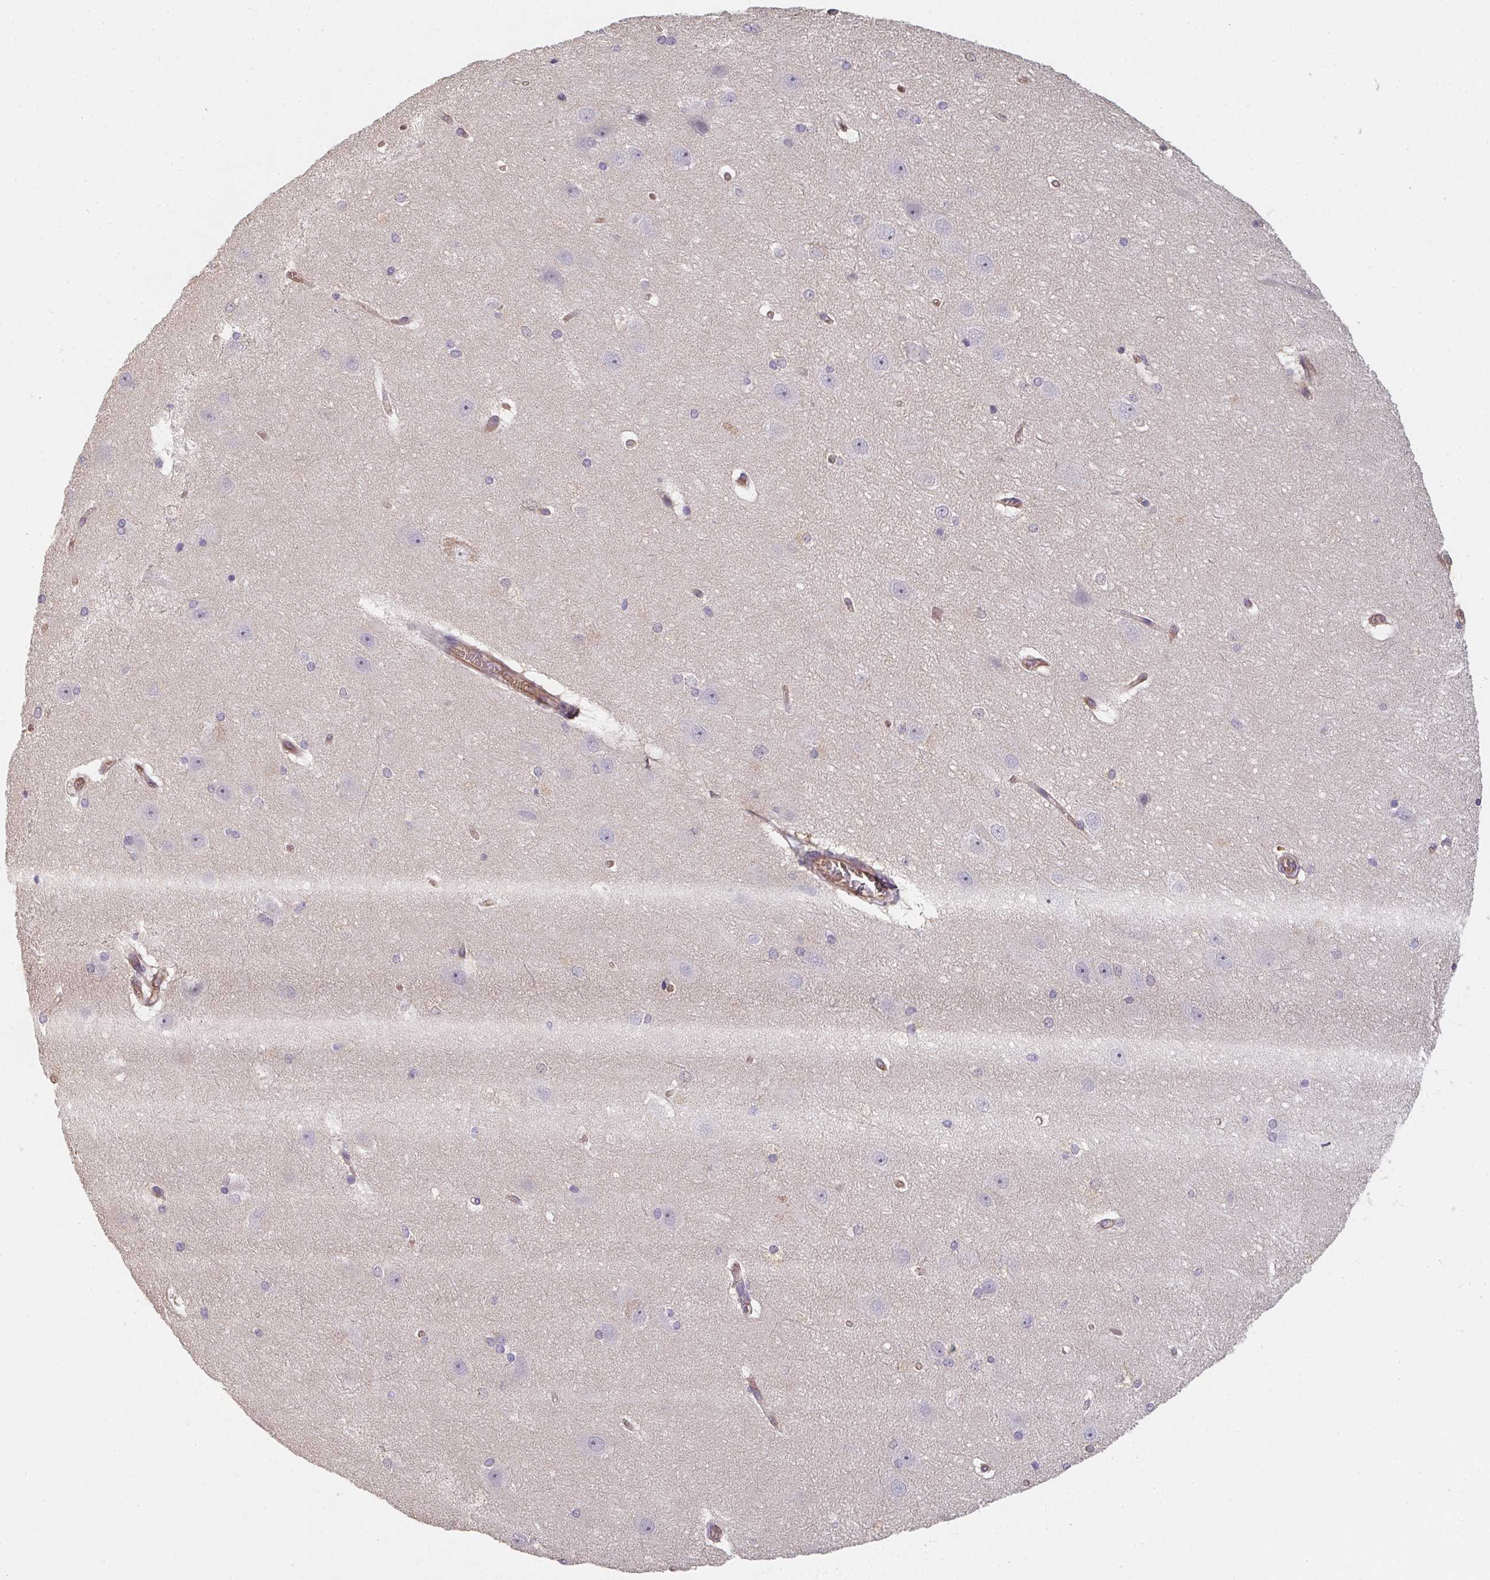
{"staining": {"intensity": "negative", "quantity": "none", "location": "none"}, "tissue": "hippocampus", "cell_type": "Glial cells", "image_type": "normal", "snomed": [{"axis": "morphology", "description": "Normal tissue, NOS"}, {"axis": "topography", "description": "Cerebral cortex"}, {"axis": "topography", "description": "Hippocampus"}], "caption": "Immunohistochemistry (IHC) histopathology image of benign hippocampus: hippocampus stained with DAB (3,3'-diaminobenzidine) reveals no significant protein positivity in glial cells. Nuclei are stained in blue.", "gene": "TBKBP1", "patient": {"sex": "female", "age": 19}}